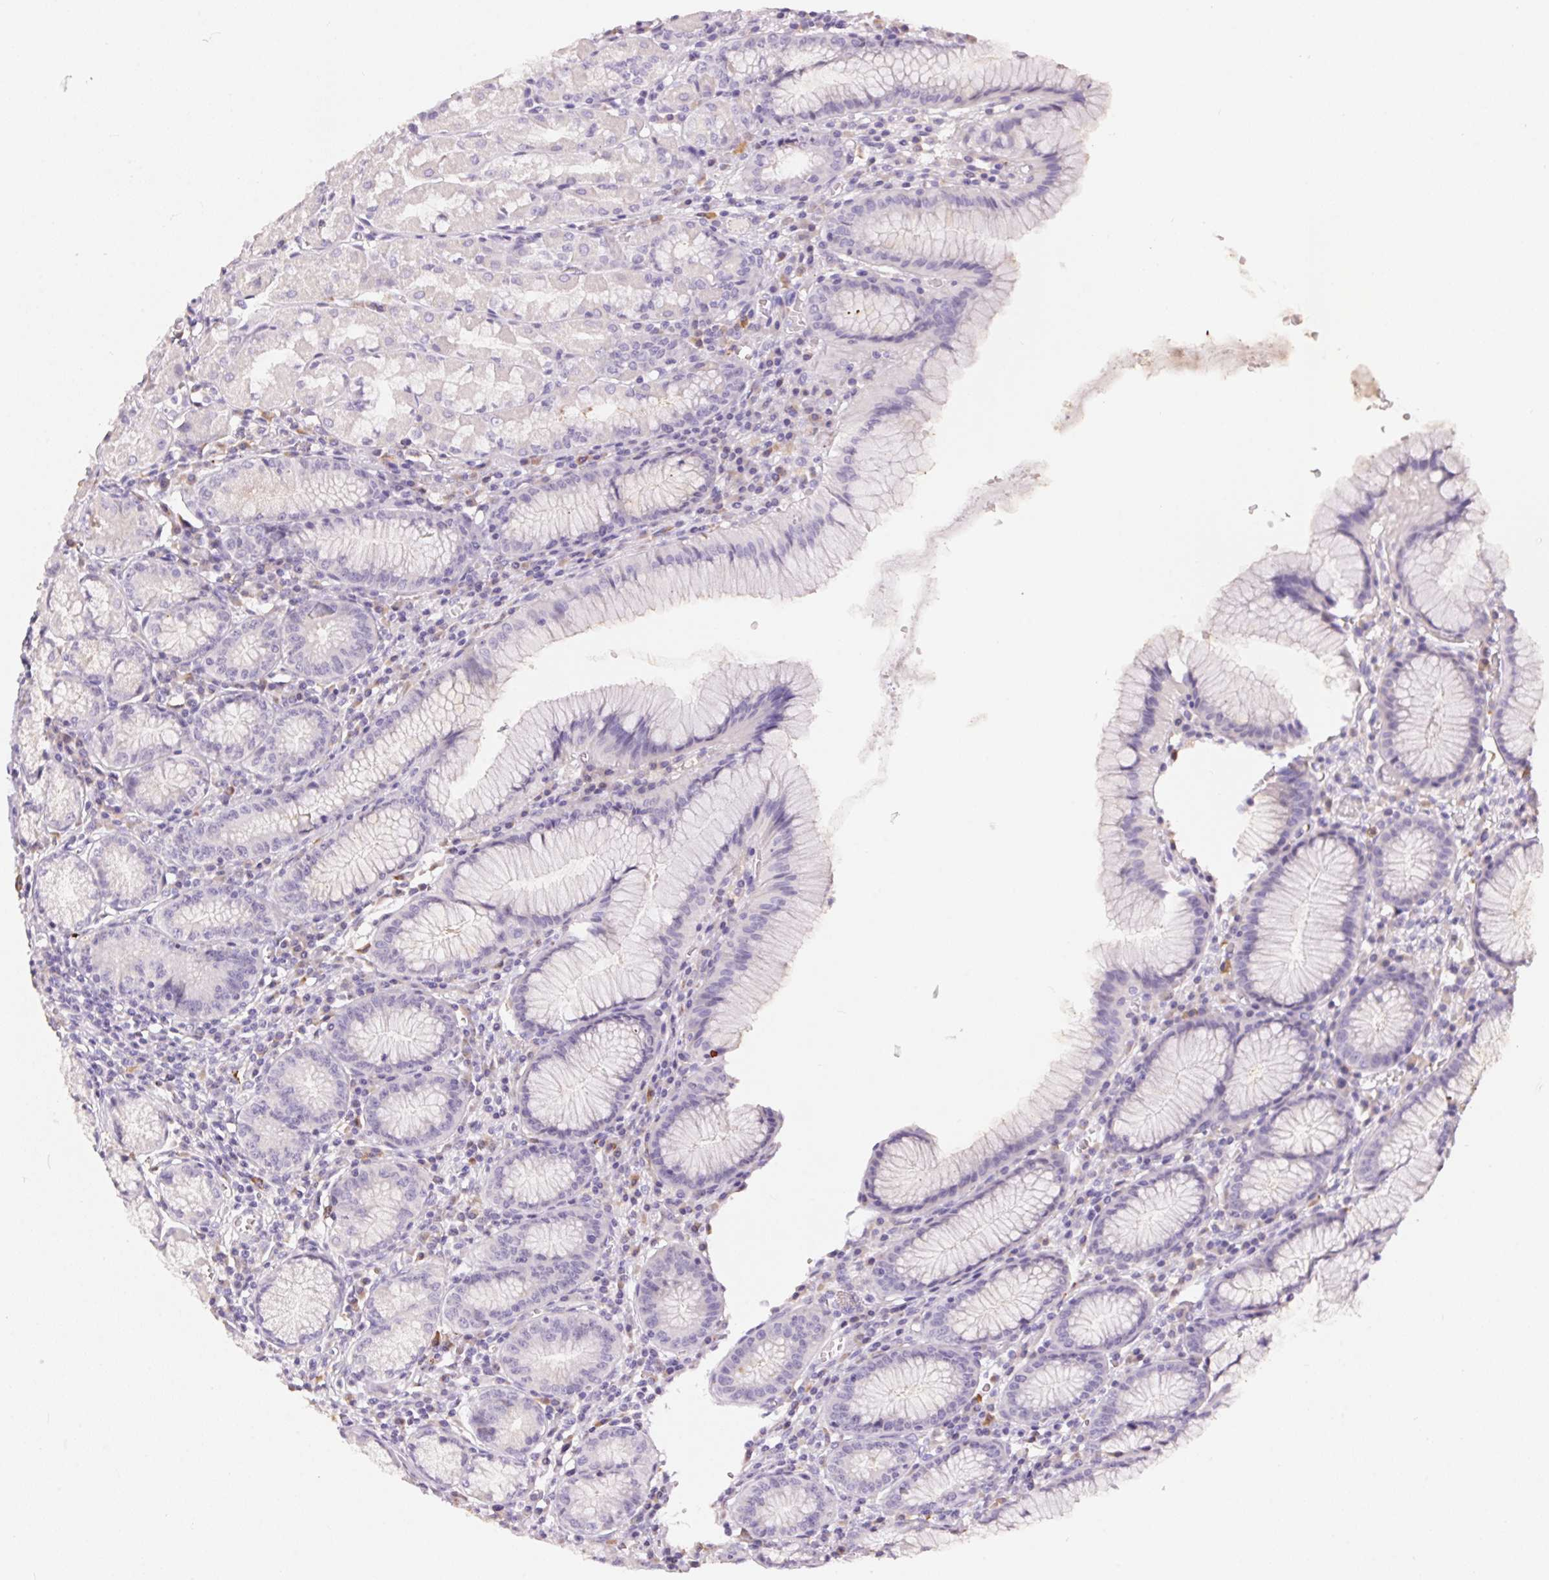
{"staining": {"intensity": "negative", "quantity": "none", "location": "none"}, "tissue": "stomach", "cell_type": "Glandular cells", "image_type": "normal", "snomed": [{"axis": "morphology", "description": "Normal tissue, NOS"}, {"axis": "topography", "description": "Stomach"}], "caption": "A high-resolution image shows immunohistochemistry staining of normal stomach, which displays no significant expression in glandular cells.", "gene": "PNLIPRP3", "patient": {"sex": "male", "age": 55}}